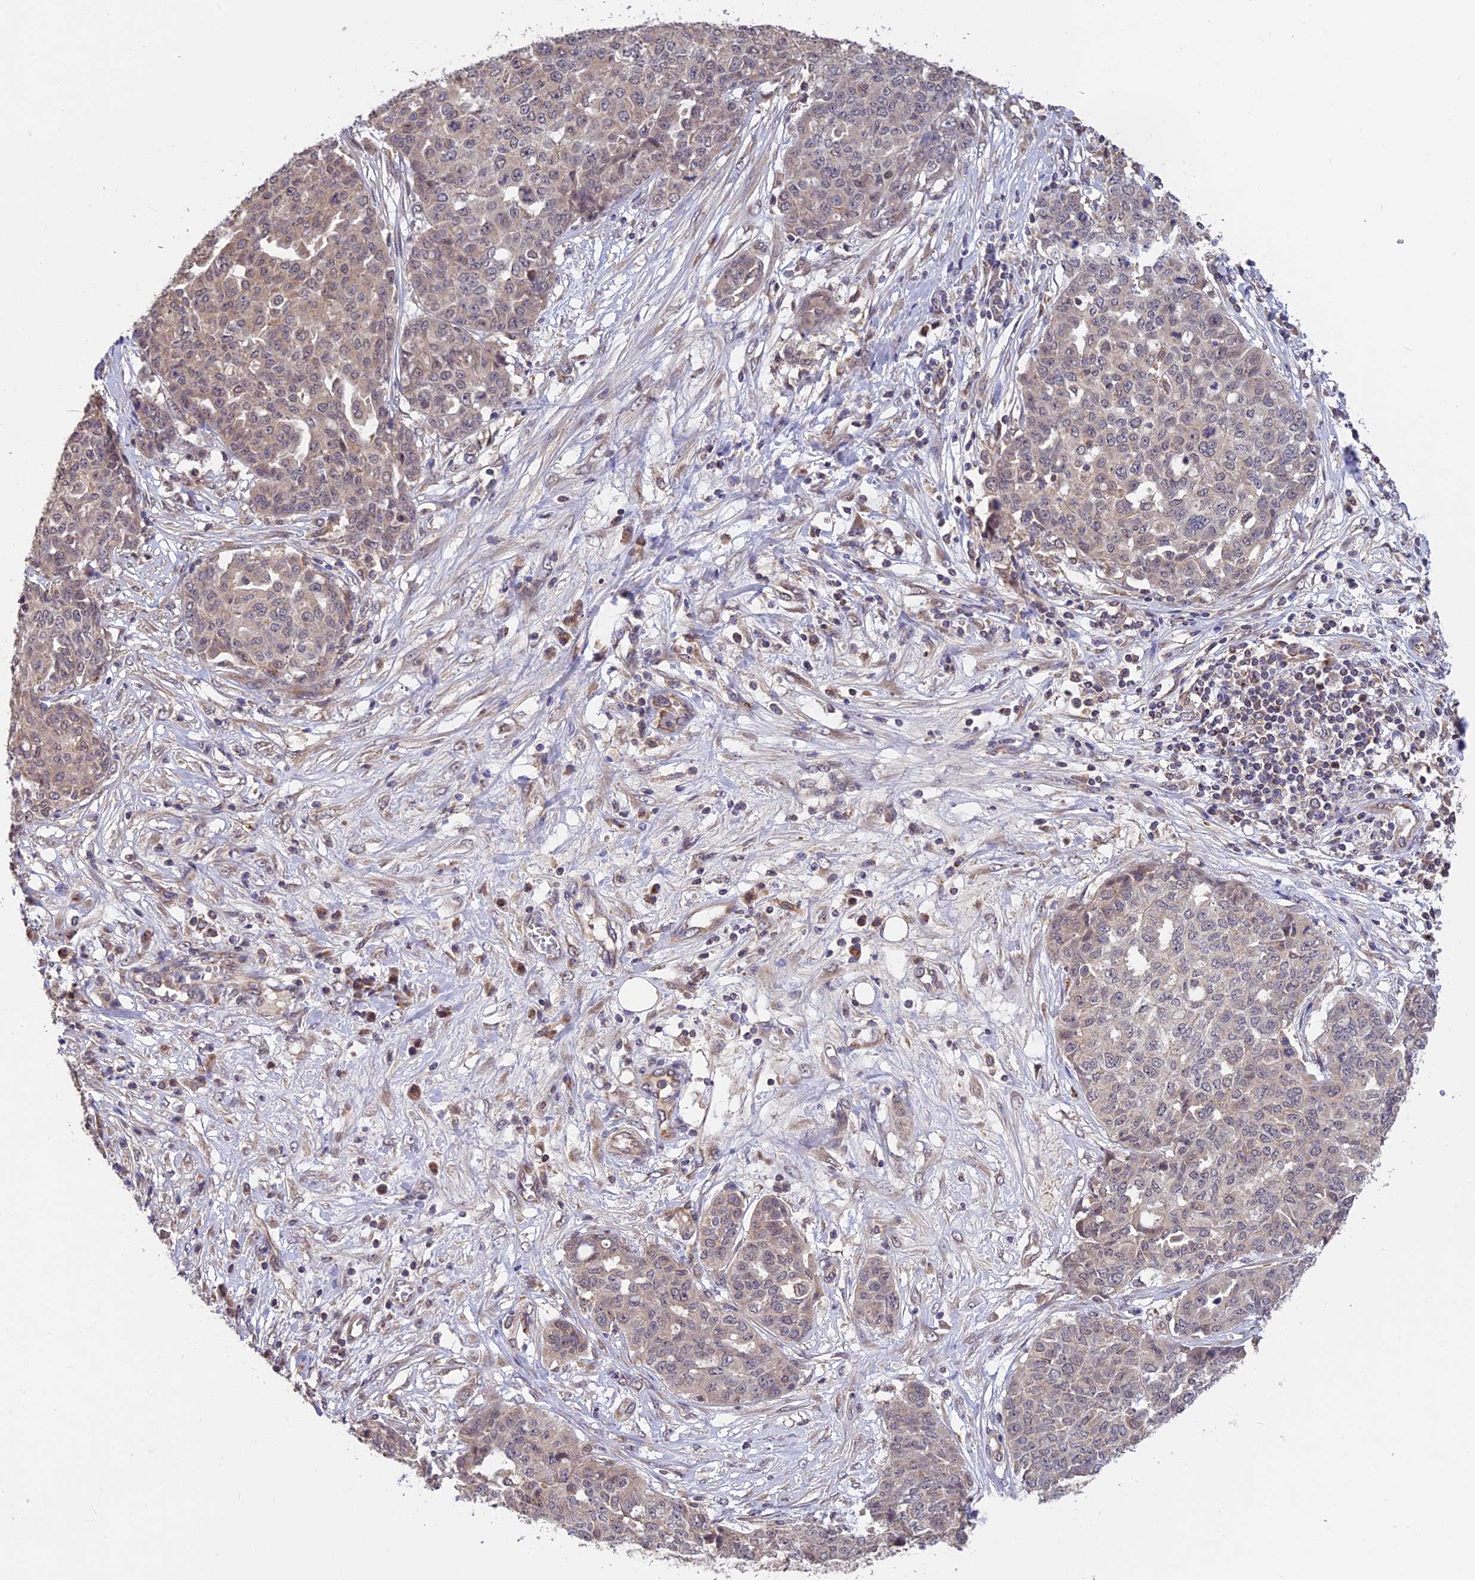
{"staining": {"intensity": "weak", "quantity": "25%-75%", "location": "cytoplasmic/membranous"}, "tissue": "ovarian cancer", "cell_type": "Tumor cells", "image_type": "cancer", "snomed": [{"axis": "morphology", "description": "Cystadenocarcinoma, serous, NOS"}, {"axis": "topography", "description": "Soft tissue"}, {"axis": "topography", "description": "Ovary"}], "caption": "Tumor cells display low levels of weak cytoplasmic/membranous positivity in about 25%-75% of cells in human ovarian cancer (serous cystadenocarcinoma). The staining was performed using DAB to visualize the protein expression in brown, while the nuclei were stained in blue with hematoxylin (Magnification: 20x).", "gene": "MNS1", "patient": {"sex": "female", "age": 57}}